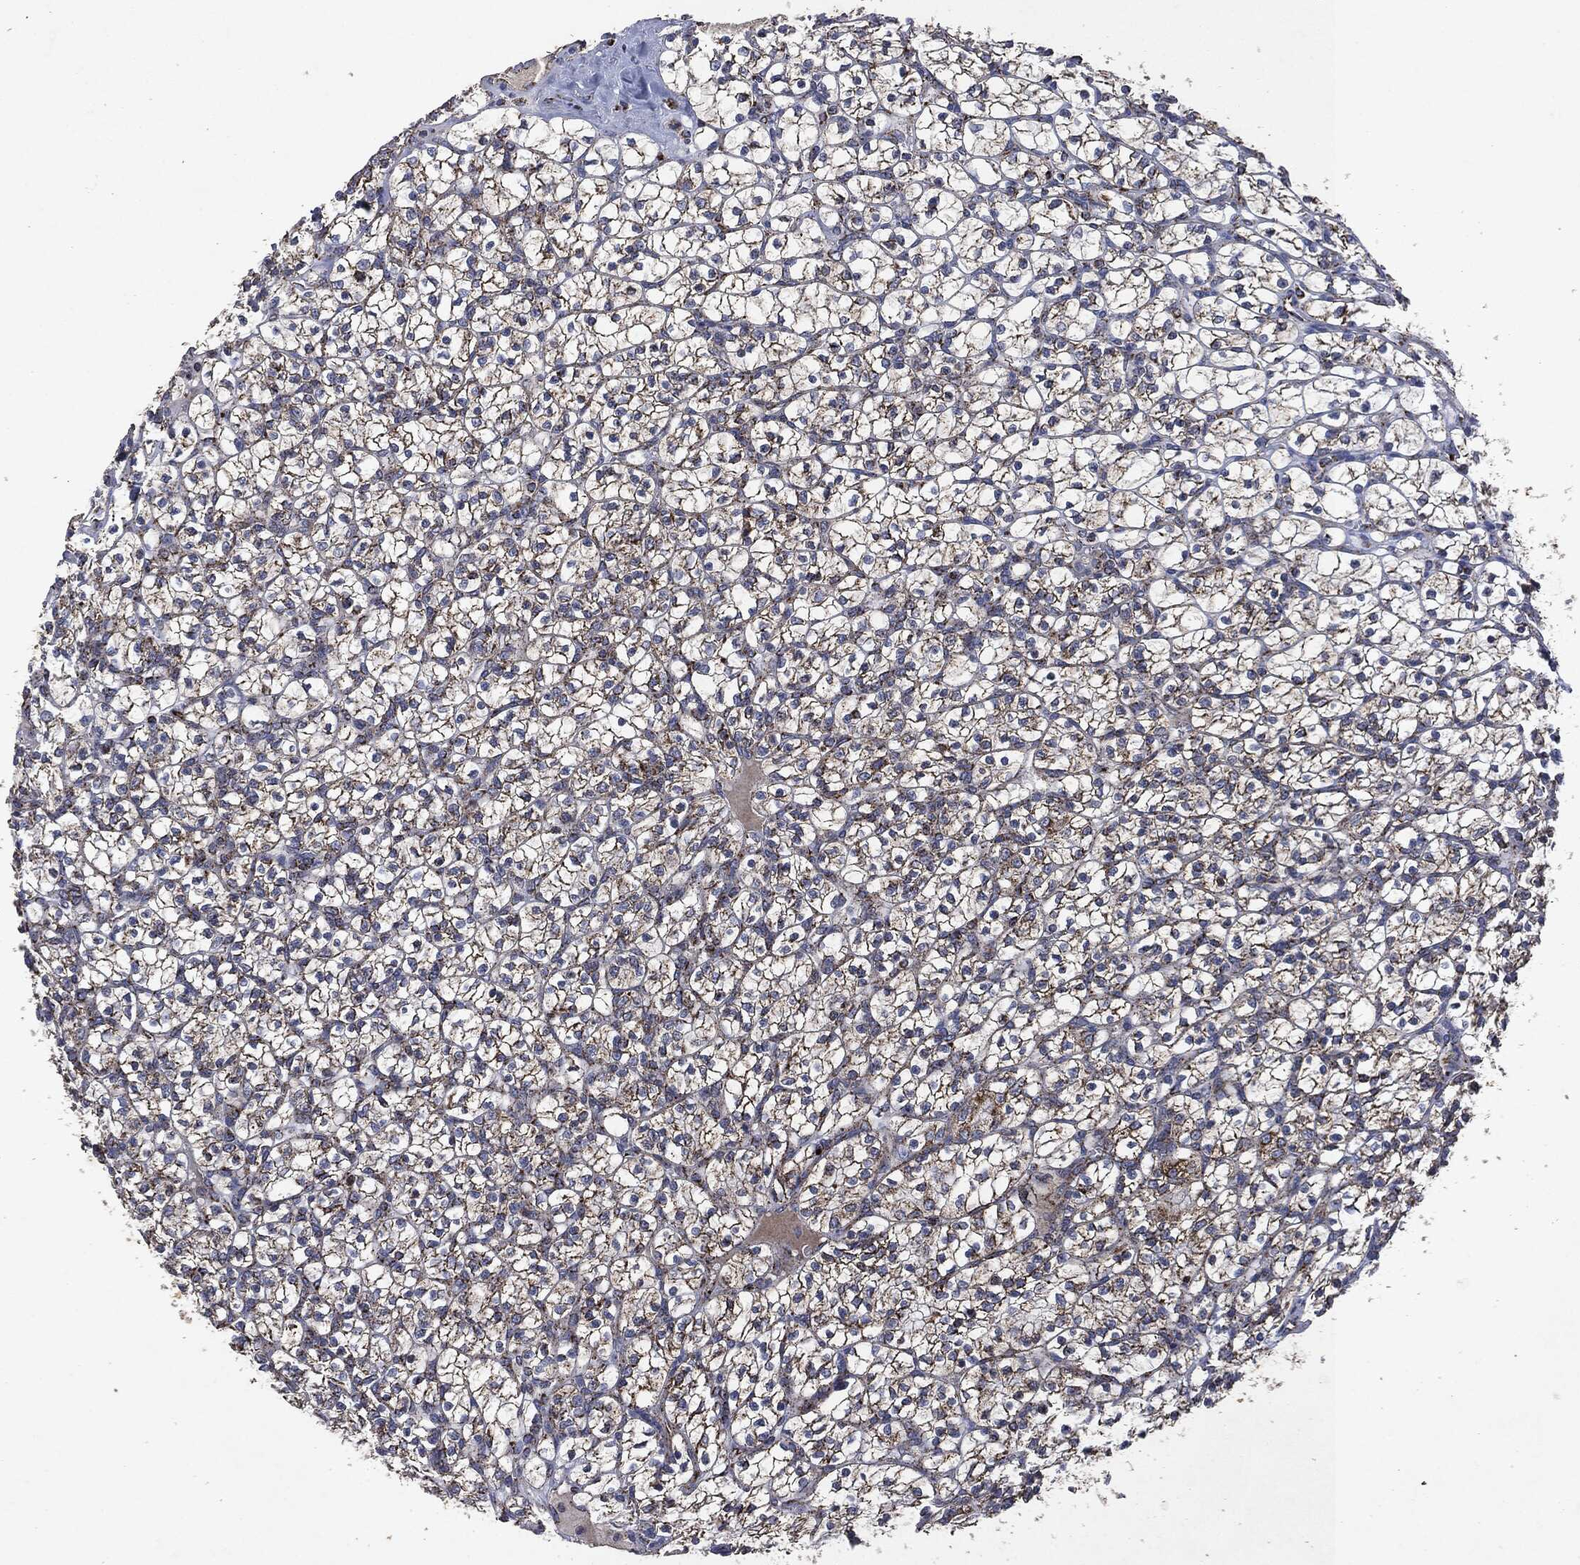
{"staining": {"intensity": "moderate", "quantity": ">75%", "location": "cytoplasmic/membranous"}, "tissue": "renal cancer", "cell_type": "Tumor cells", "image_type": "cancer", "snomed": [{"axis": "morphology", "description": "Adenocarcinoma, NOS"}, {"axis": "topography", "description": "Kidney"}], "caption": "DAB immunohistochemical staining of human renal adenocarcinoma displays moderate cytoplasmic/membranous protein staining in about >75% of tumor cells.", "gene": "RYK", "patient": {"sex": "female", "age": 89}}